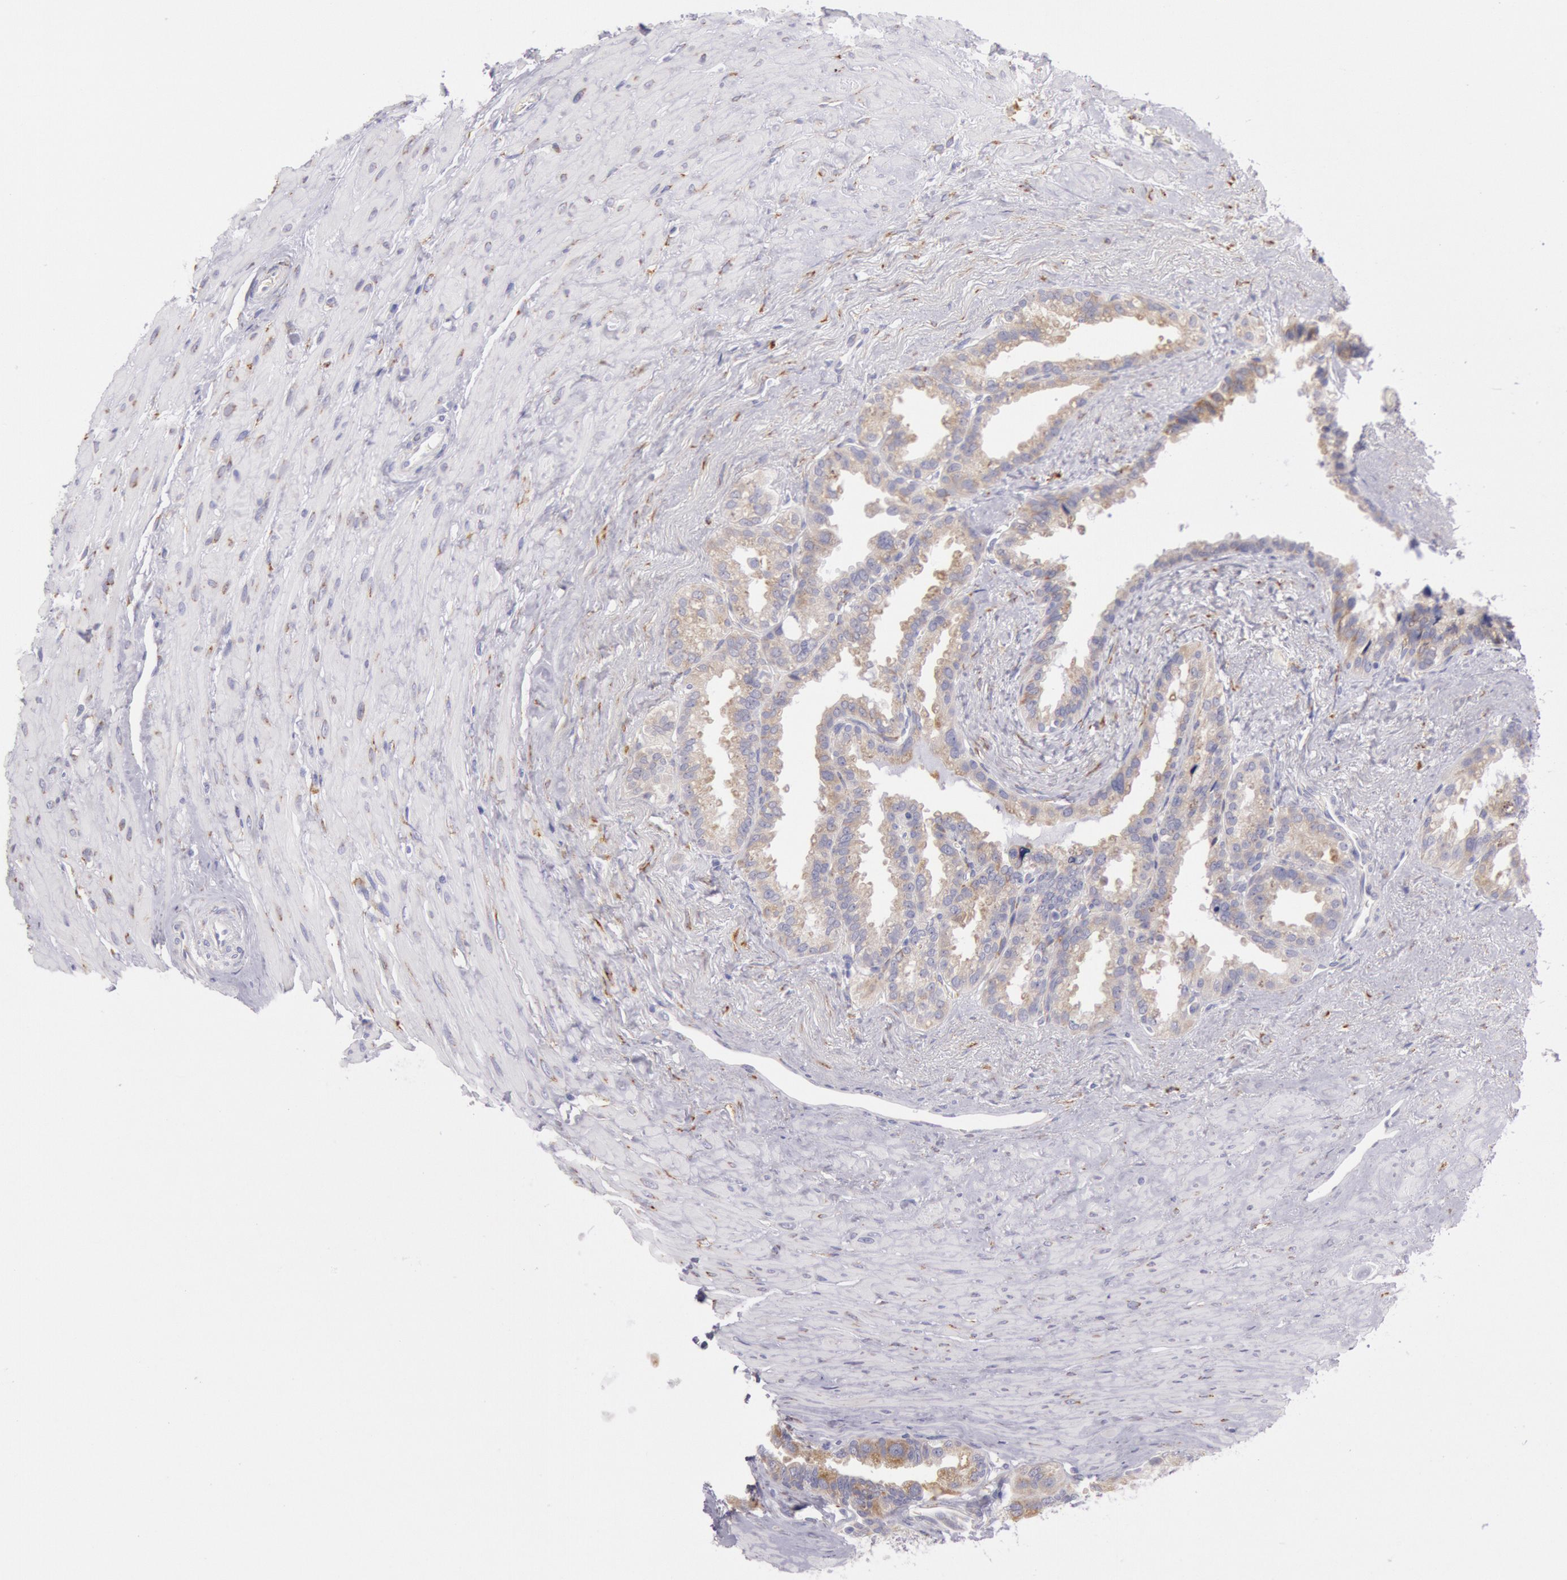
{"staining": {"intensity": "weak", "quantity": ">75%", "location": "cytoplasmic/membranous"}, "tissue": "seminal vesicle", "cell_type": "Glandular cells", "image_type": "normal", "snomed": [{"axis": "morphology", "description": "Normal tissue, NOS"}, {"axis": "topography", "description": "Prostate"}, {"axis": "topography", "description": "Seminal veicle"}], "caption": "Immunohistochemistry (IHC) histopathology image of normal seminal vesicle: seminal vesicle stained using IHC displays low levels of weak protein expression localized specifically in the cytoplasmic/membranous of glandular cells, appearing as a cytoplasmic/membranous brown color.", "gene": "CIDEB", "patient": {"sex": "male", "age": 63}}